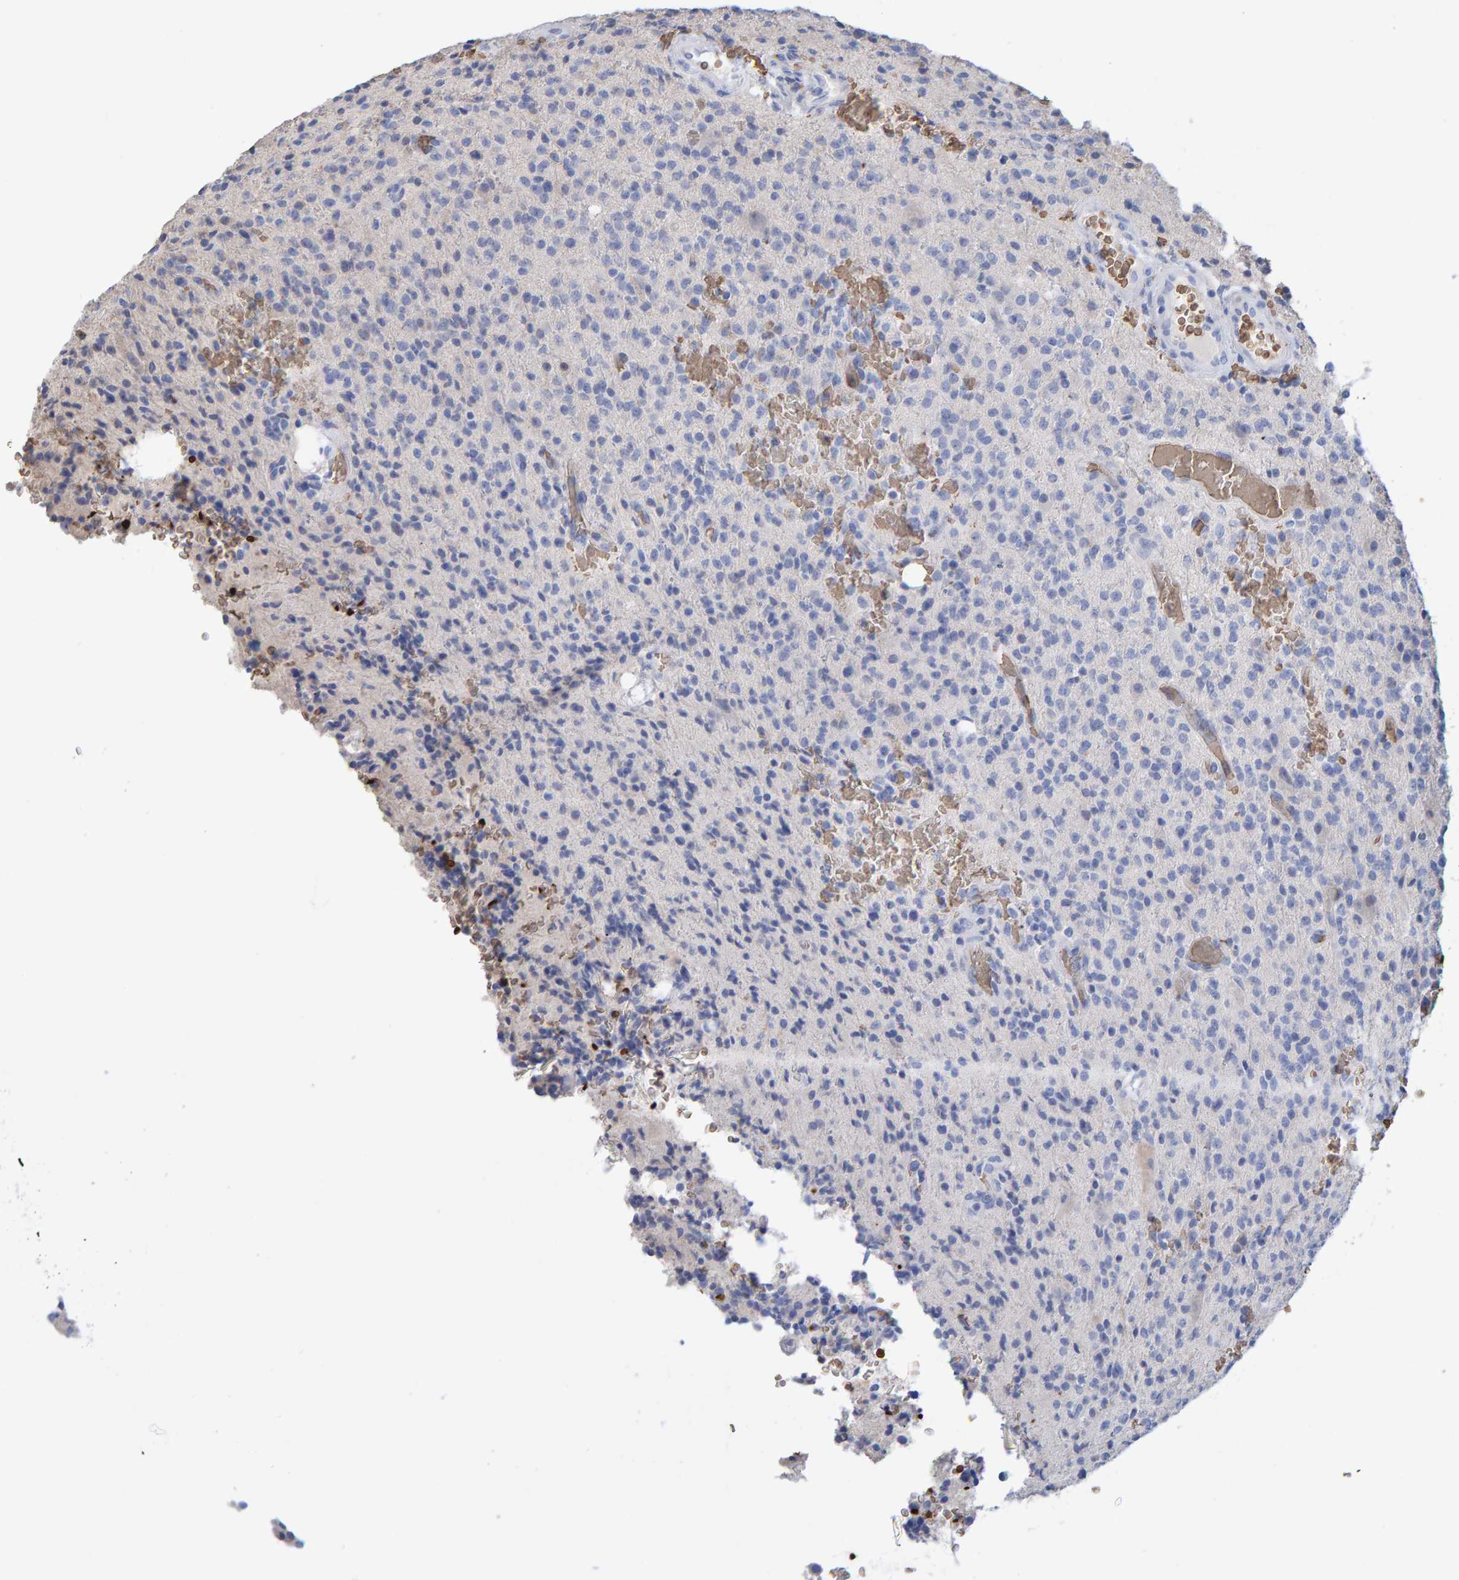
{"staining": {"intensity": "negative", "quantity": "none", "location": "none"}, "tissue": "glioma", "cell_type": "Tumor cells", "image_type": "cancer", "snomed": [{"axis": "morphology", "description": "Glioma, malignant, High grade"}, {"axis": "topography", "description": "Brain"}], "caption": "There is no significant expression in tumor cells of glioma.", "gene": "VPS9D1", "patient": {"sex": "male", "age": 34}}